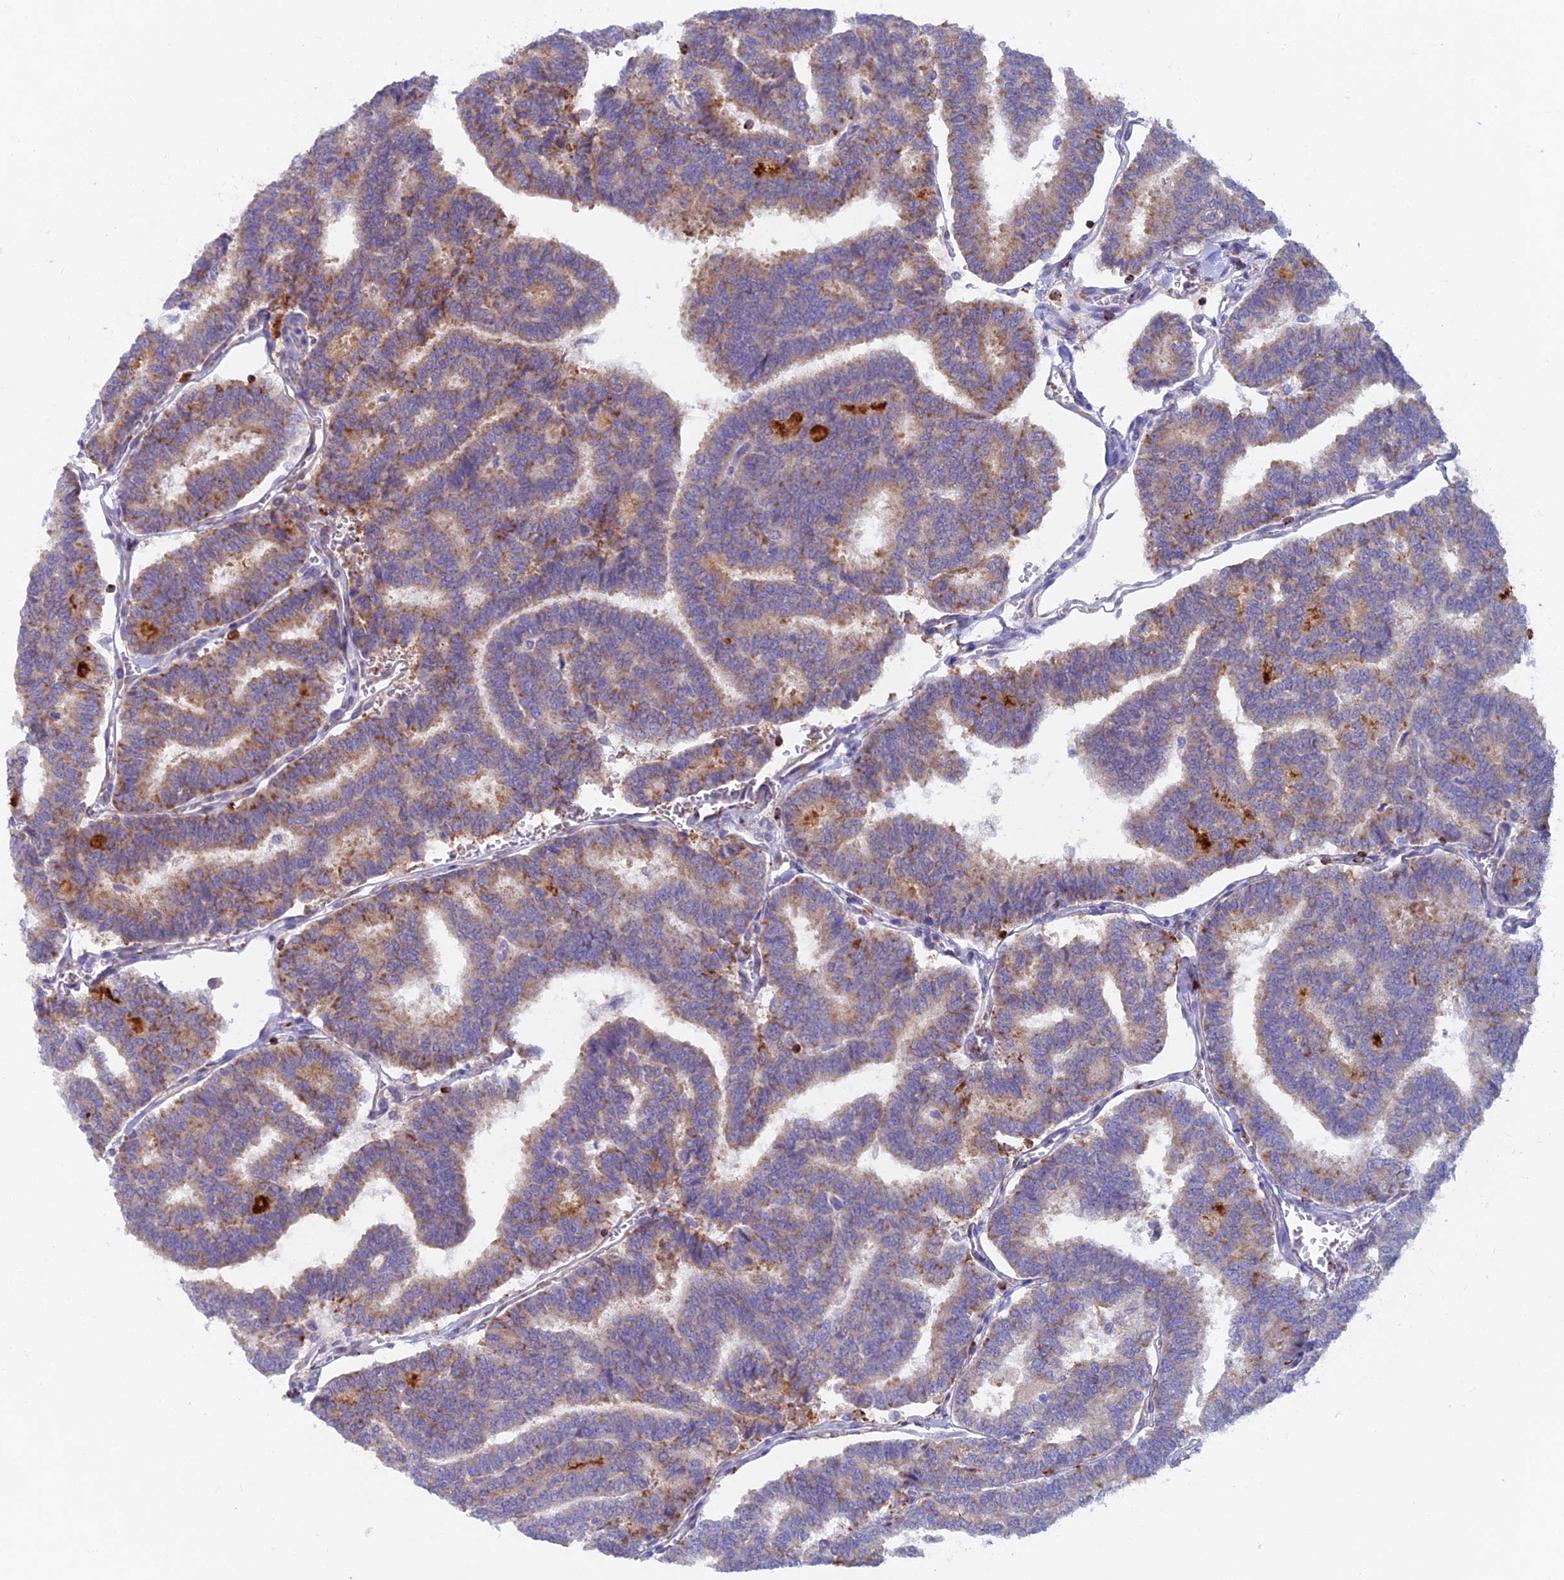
{"staining": {"intensity": "moderate", "quantity": "25%-75%", "location": "cytoplasmic/membranous"}, "tissue": "thyroid cancer", "cell_type": "Tumor cells", "image_type": "cancer", "snomed": [{"axis": "morphology", "description": "Papillary adenocarcinoma, NOS"}, {"axis": "topography", "description": "Thyroid gland"}], "caption": "An image of thyroid cancer (papillary adenocarcinoma) stained for a protein reveals moderate cytoplasmic/membranous brown staining in tumor cells. (DAB IHC with brightfield microscopy, high magnification).", "gene": "ABI3BP", "patient": {"sex": "female", "age": 35}}